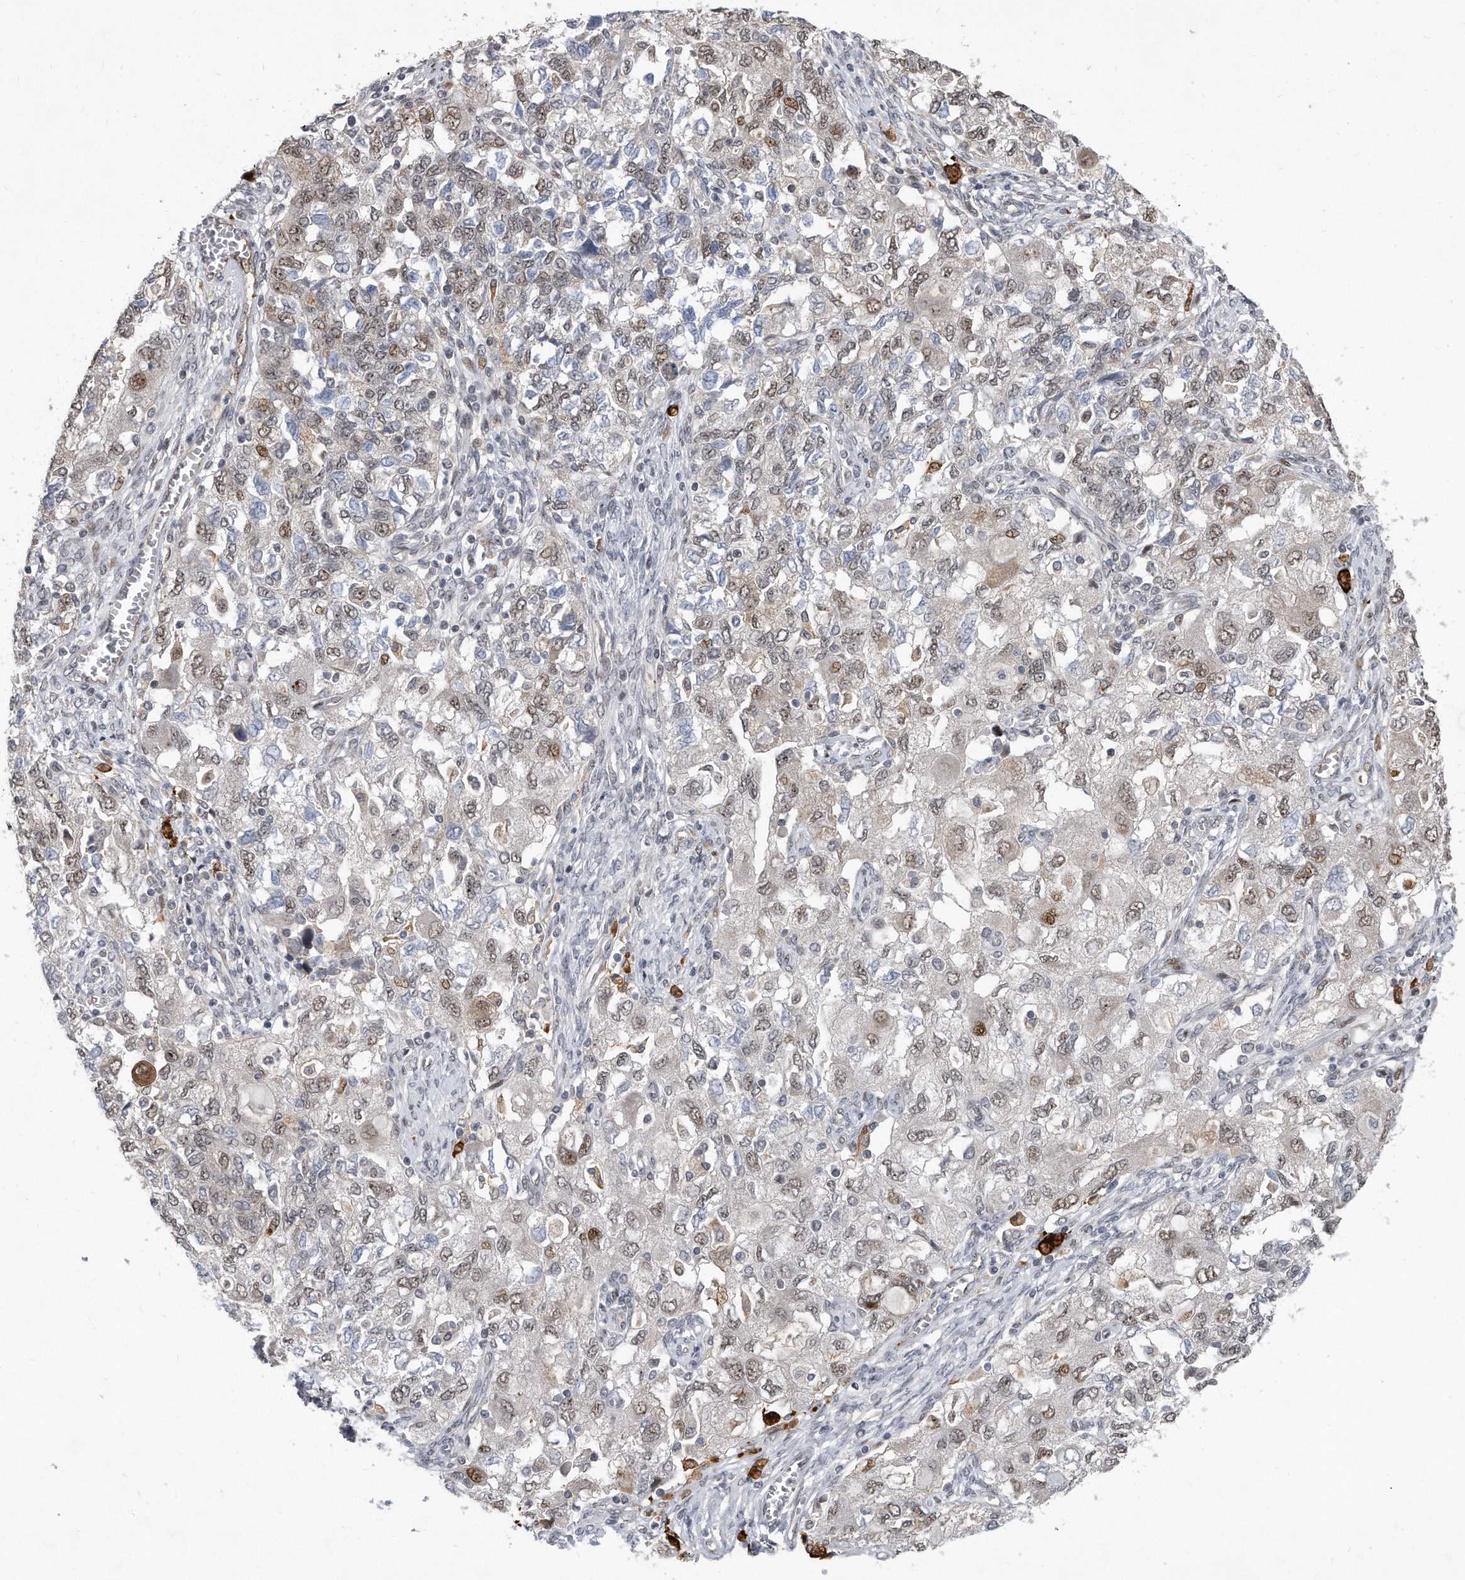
{"staining": {"intensity": "moderate", "quantity": "<25%", "location": "nuclear"}, "tissue": "ovarian cancer", "cell_type": "Tumor cells", "image_type": "cancer", "snomed": [{"axis": "morphology", "description": "Carcinoma, NOS"}, {"axis": "morphology", "description": "Cystadenocarcinoma, serous, NOS"}, {"axis": "topography", "description": "Ovary"}], "caption": "DAB (3,3'-diaminobenzidine) immunohistochemical staining of carcinoma (ovarian) reveals moderate nuclear protein expression in approximately <25% of tumor cells.", "gene": "PGBD2", "patient": {"sex": "female", "age": 69}}